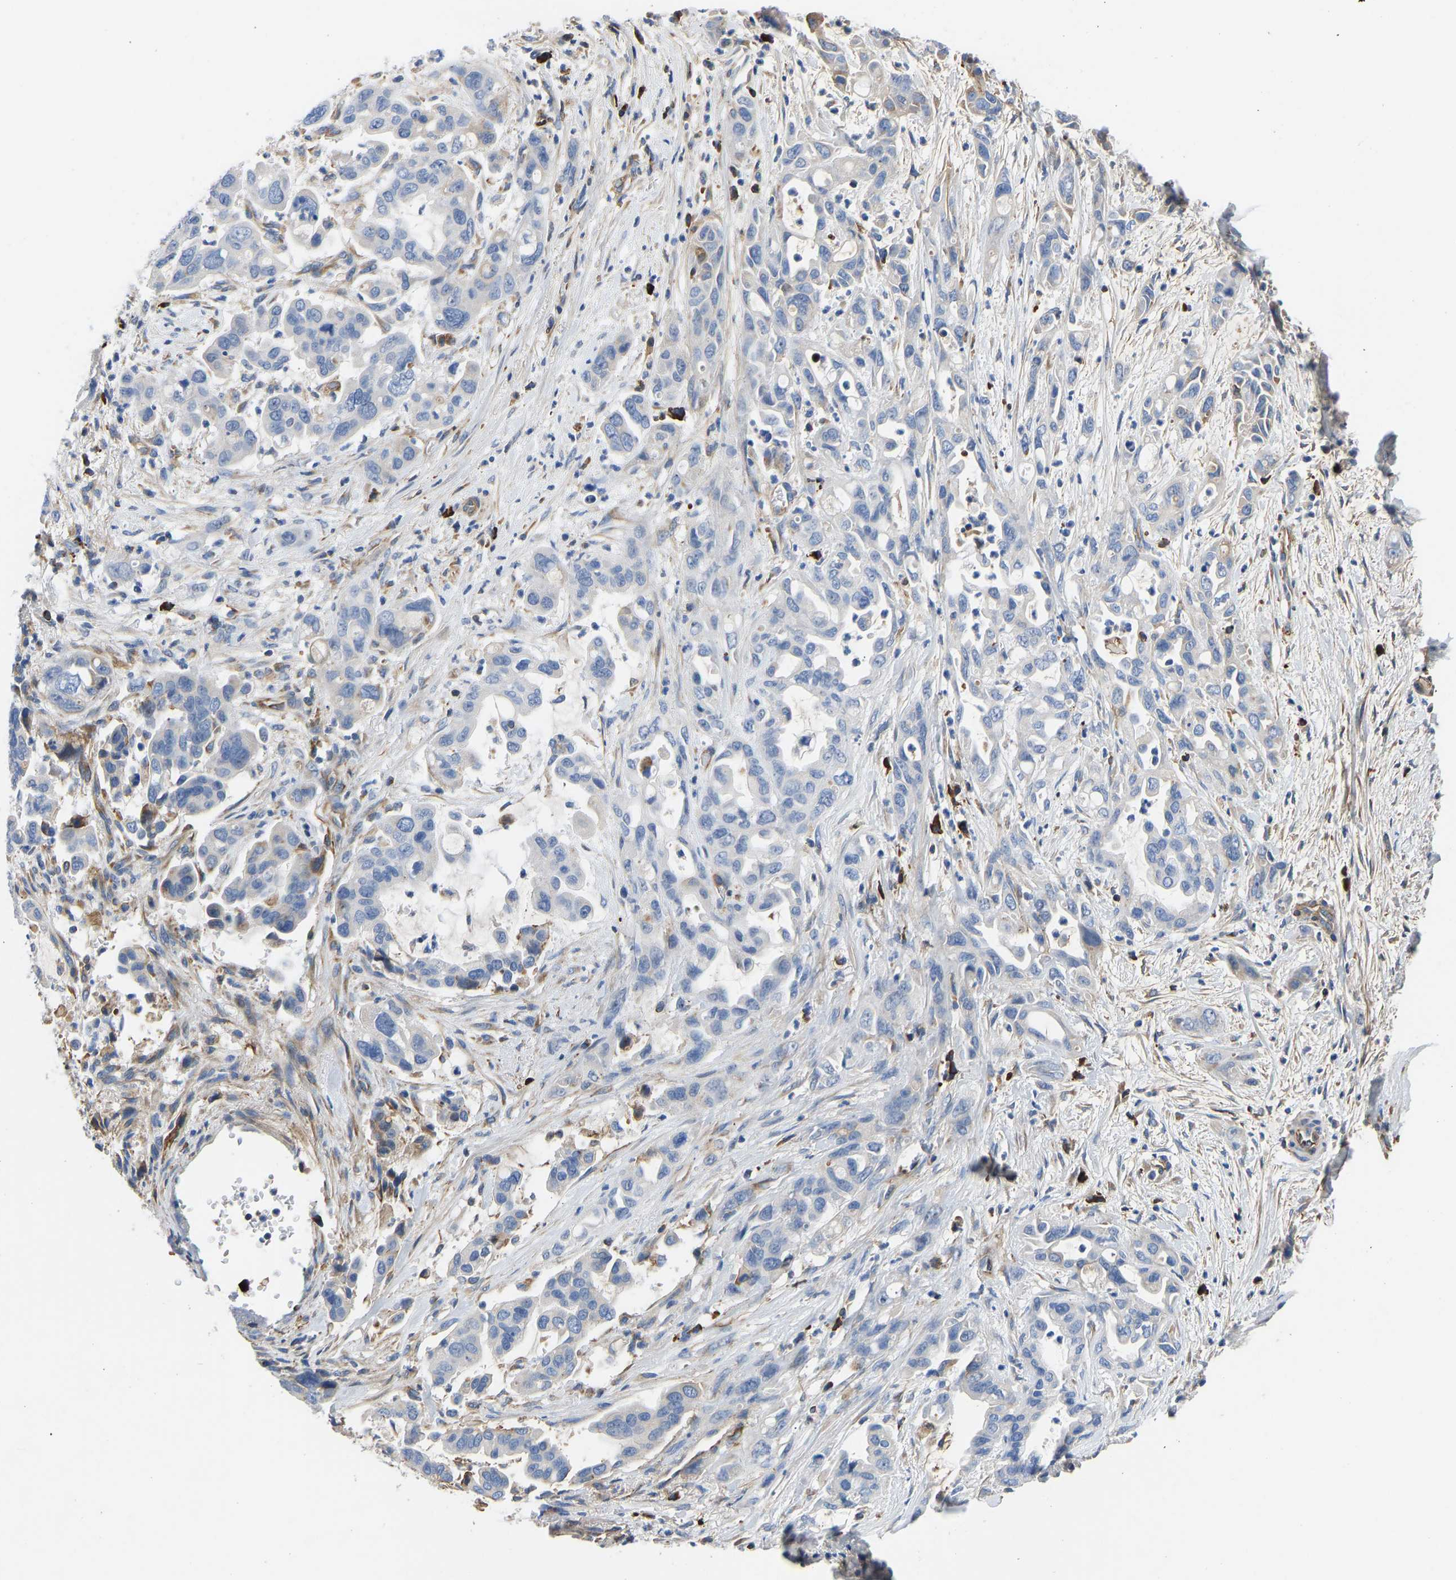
{"staining": {"intensity": "negative", "quantity": "none", "location": "none"}, "tissue": "pancreatic cancer", "cell_type": "Tumor cells", "image_type": "cancer", "snomed": [{"axis": "morphology", "description": "Adenocarcinoma, NOS"}, {"axis": "topography", "description": "Pancreas"}], "caption": "DAB immunohistochemical staining of human pancreatic cancer demonstrates no significant positivity in tumor cells.", "gene": "HSPG2", "patient": {"sex": "female", "age": 70}}